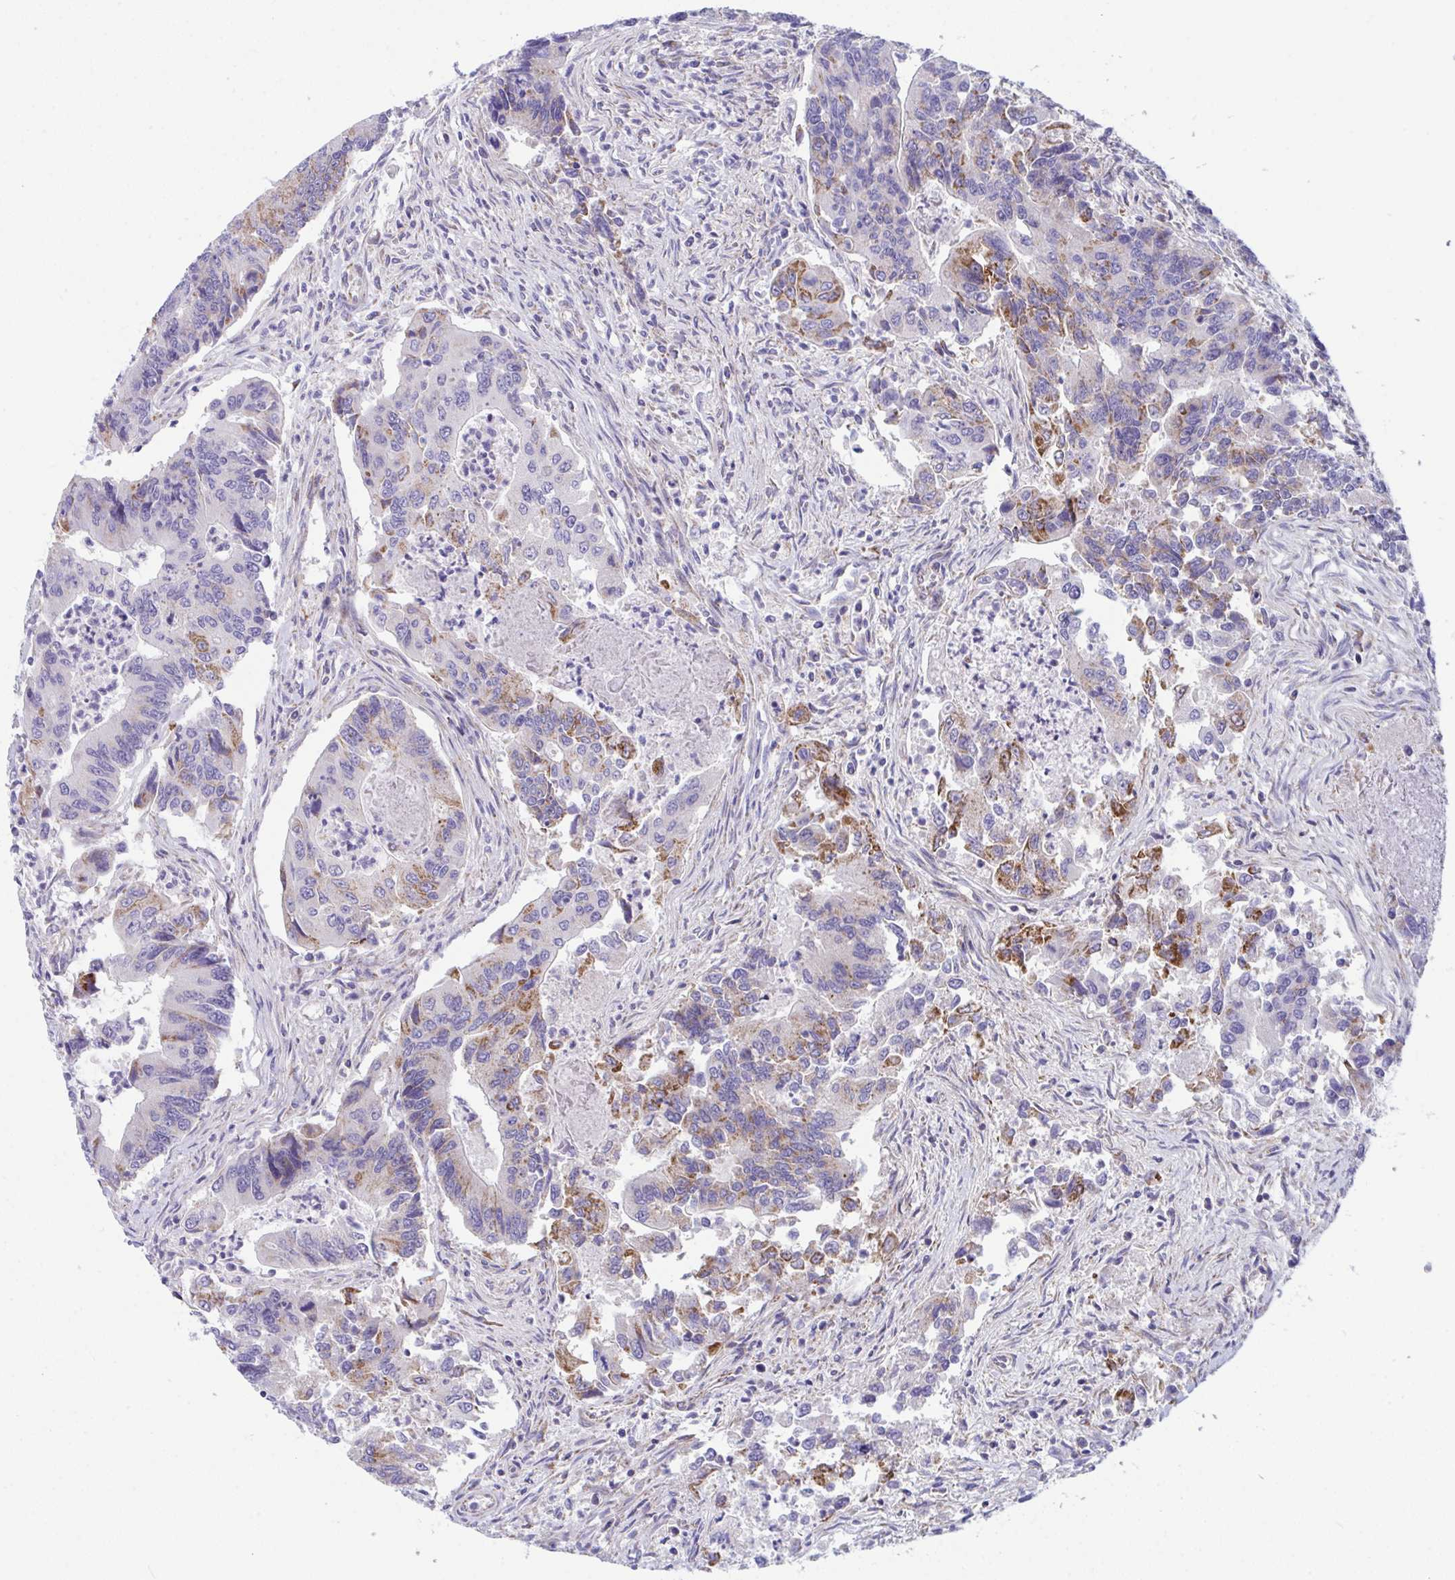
{"staining": {"intensity": "moderate", "quantity": "25%-75%", "location": "cytoplasmic/membranous"}, "tissue": "colorectal cancer", "cell_type": "Tumor cells", "image_type": "cancer", "snomed": [{"axis": "morphology", "description": "Adenocarcinoma, NOS"}, {"axis": "topography", "description": "Colon"}], "caption": "Immunohistochemistry (IHC) of human adenocarcinoma (colorectal) demonstrates medium levels of moderate cytoplasmic/membranous staining in approximately 25%-75% of tumor cells.", "gene": "DTX3", "patient": {"sex": "female", "age": 67}}